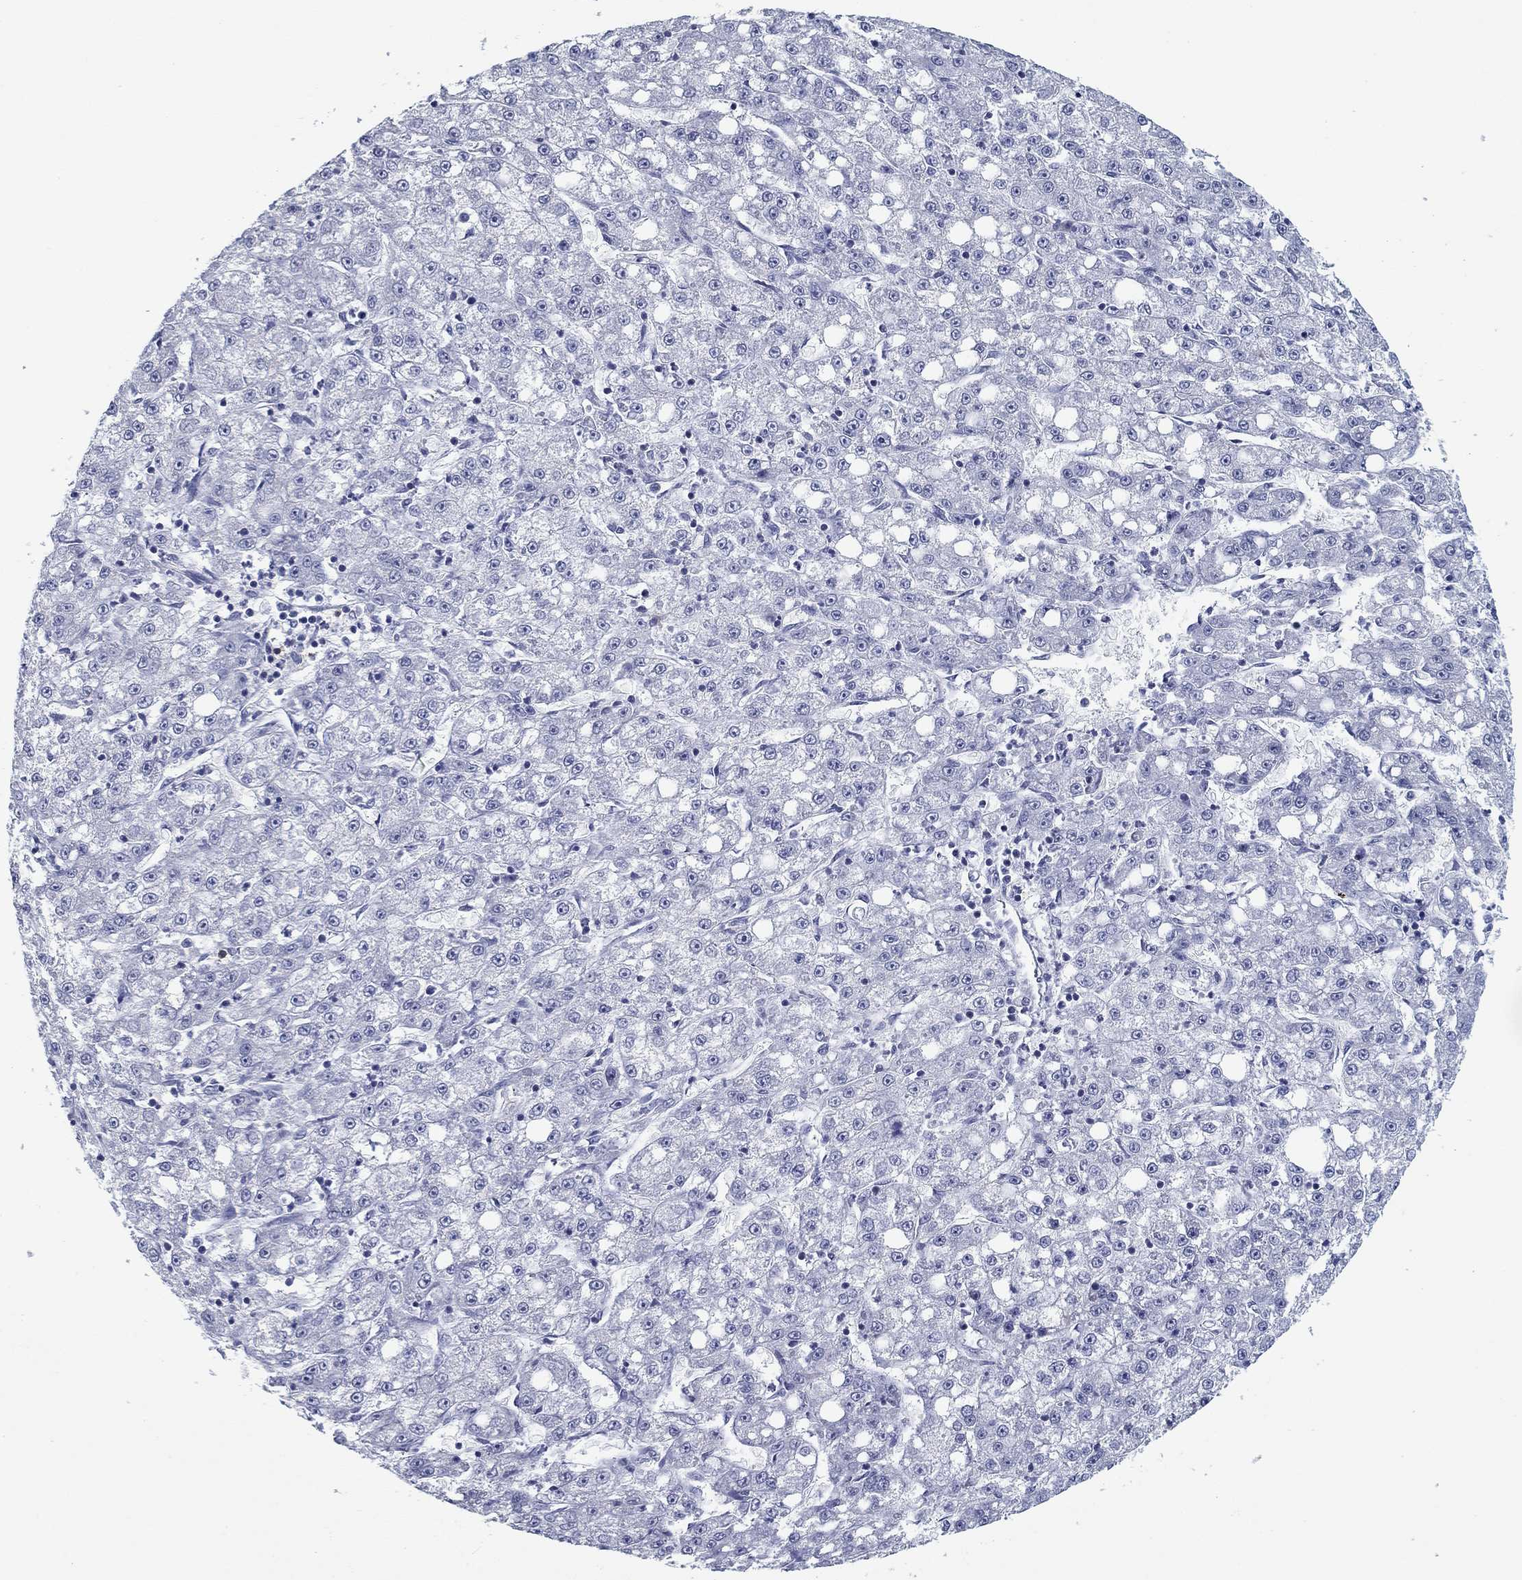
{"staining": {"intensity": "negative", "quantity": "none", "location": "none"}, "tissue": "liver cancer", "cell_type": "Tumor cells", "image_type": "cancer", "snomed": [{"axis": "morphology", "description": "Carcinoma, Hepatocellular, NOS"}, {"axis": "topography", "description": "Liver"}], "caption": "High power microscopy micrograph of an IHC histopathology image of hepatocellular carcinoma (liver), revealing no significant expression in tumor cells. Nuclei are stained in blue.", "gene": "CD79B", "patient": {"sex": "female", "age": 65}}